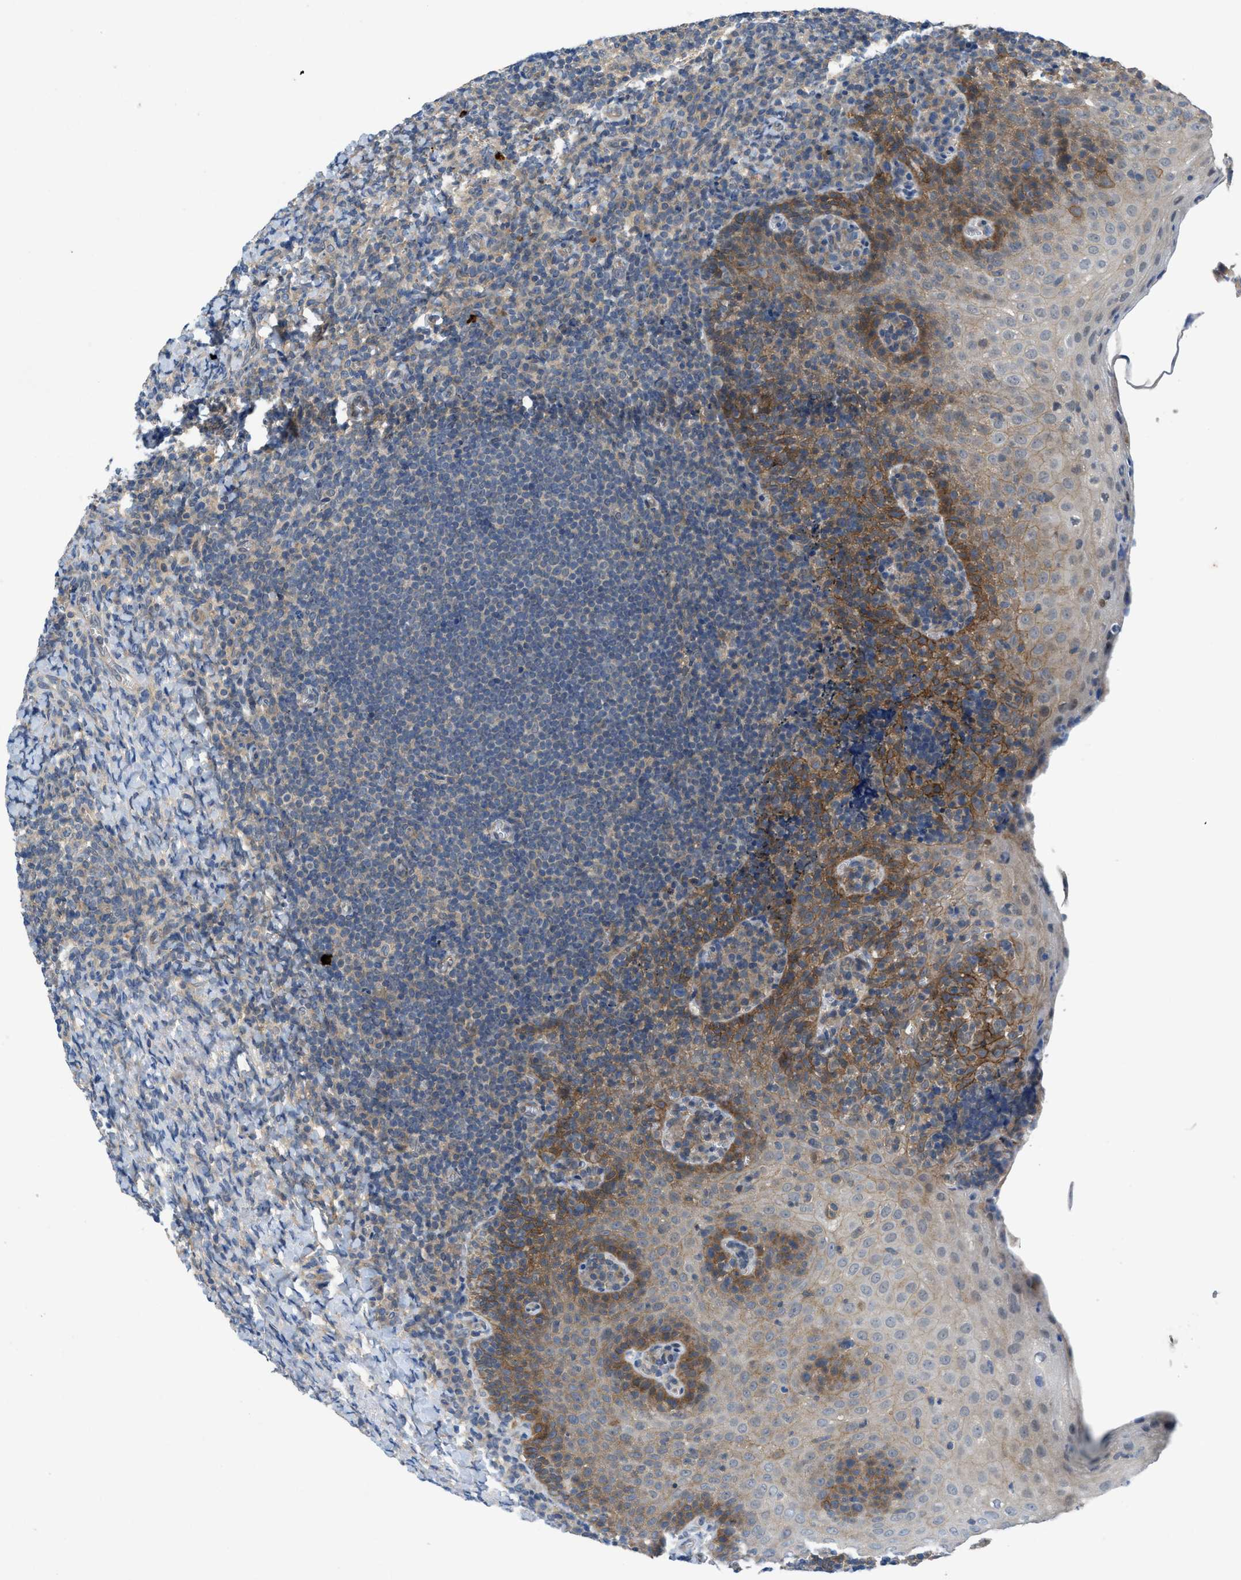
{"staining": {"intensity": "negative", "quantity": "none", "location": "none"}, "tissue": "tonsil", "cell_type": "Germinal center cells", "image_type": "normal", "snomed": [{"axis": "morphology", "description": "Normal tissue, NOS"}, {"axis": "topography", "description": "Tonsil"}], "caption": "Immunohistochemistry micrograph of normal human tonsil stained for a protein (brown), which shows no positivity in germinal center cells.", "gene": "PANX1", "patient": {"sex": "male", "age": 37}}